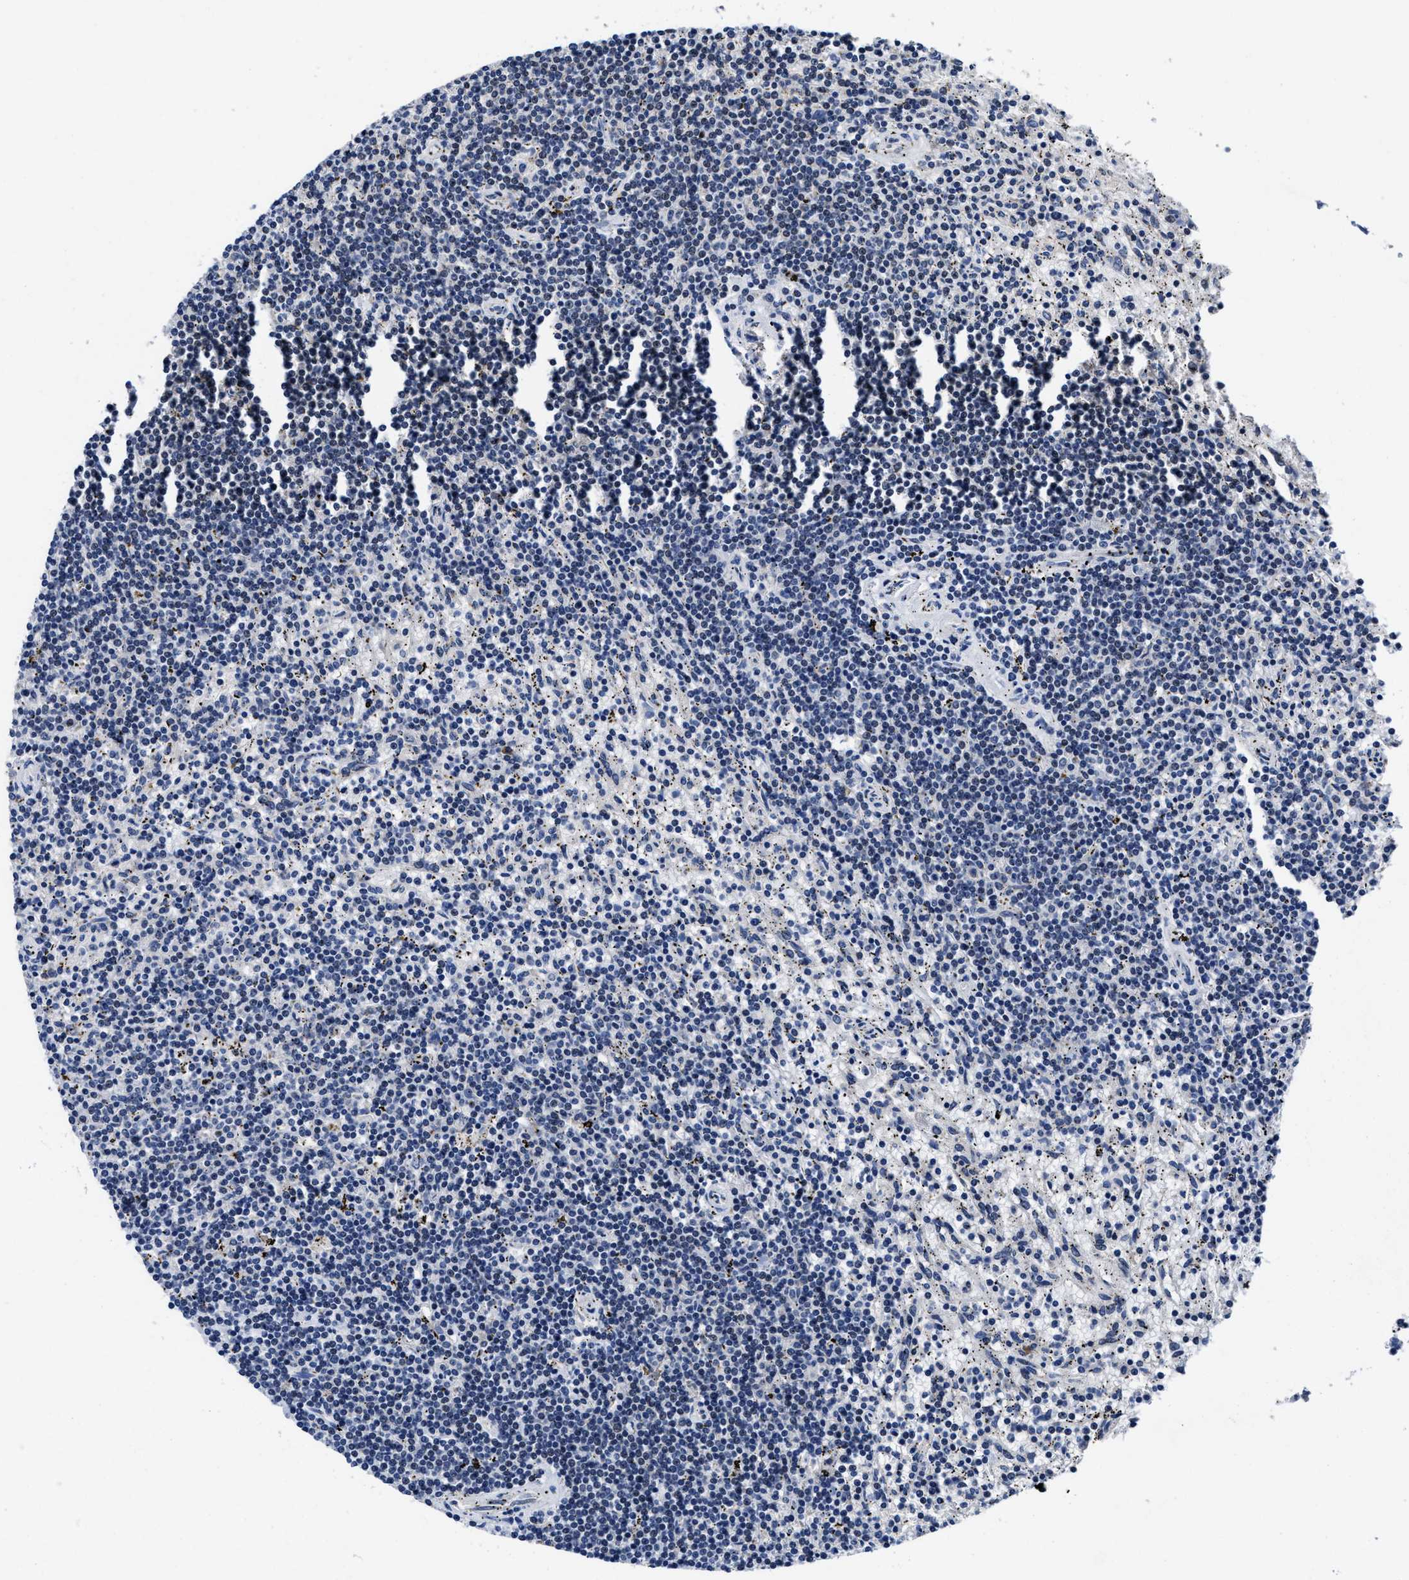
{"staining": {"intensity": "negative", "quantity": "none", "location": "none"}, "tissue": "lymphoma", "cell_type": "Tumor cells", "image_type": "cancer", "snomed": [{"axis": "morphology", "description": "Malignant lymphoma, non-Hodgkin's type, Low grade"}, {"axis": "topography", "description": "Spleen"}], "caption": "Human lymphoma stained for a protein using IHC displays no positivity in tumor cells.", "gene": "TMEM53", "patient": {"sex": "male", "age": 76}}